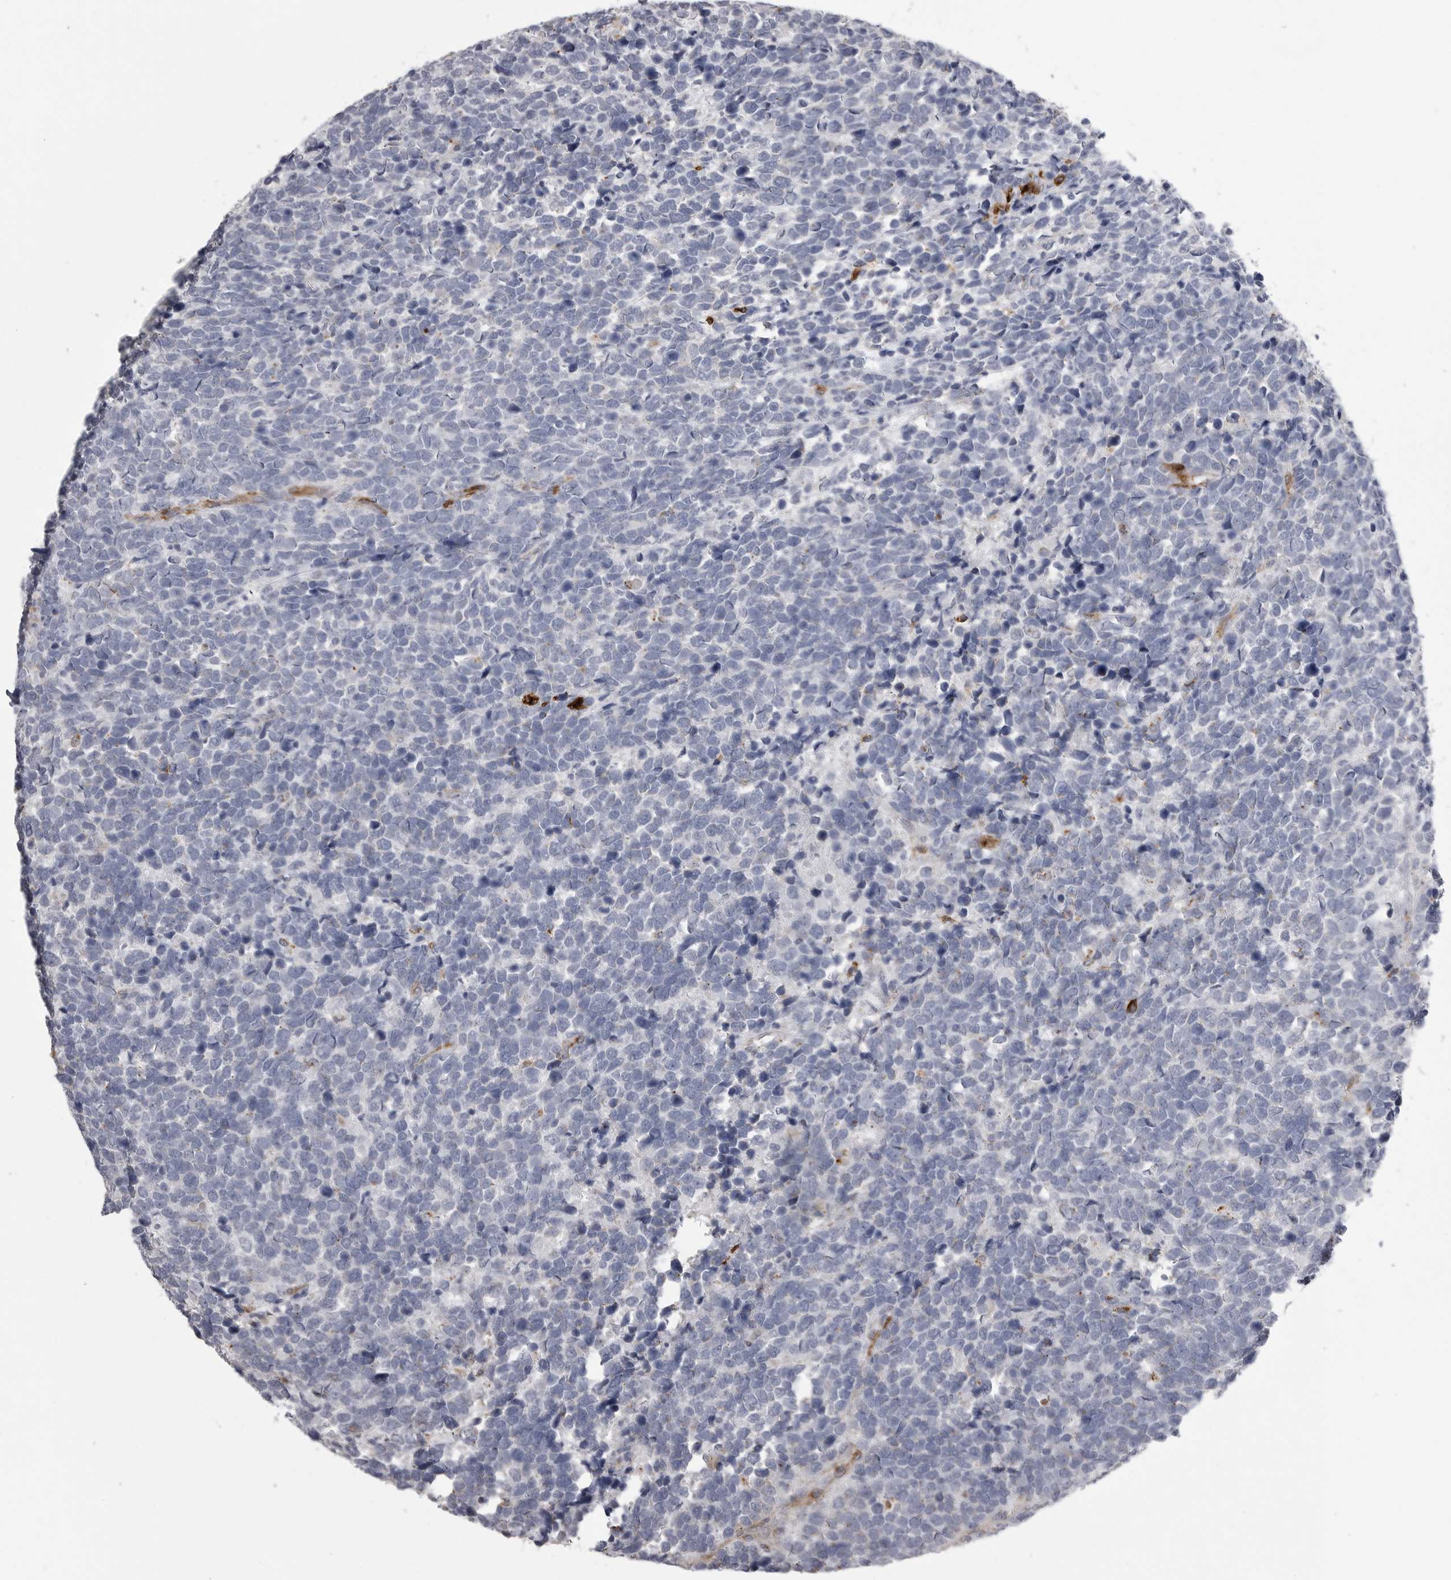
{"staining": {"intensity": "negative", "quantity": "none", "location": "none"}, "tissue": "urothelial cancer", "cell_type": "Tumor cells", "image_type": "cancer", "snomed": [{"axis": "morphology", "description": "Urothelial carcinoma, High grade"}, {"axis": "topography", "description": "Urinary bladder"}], "caption": "Immunohistochemical staining of urothelial cancer shows no significant staining in tumor cells.", "gene": "AOC3", "patient": {"sex": "female", "age": 82}}